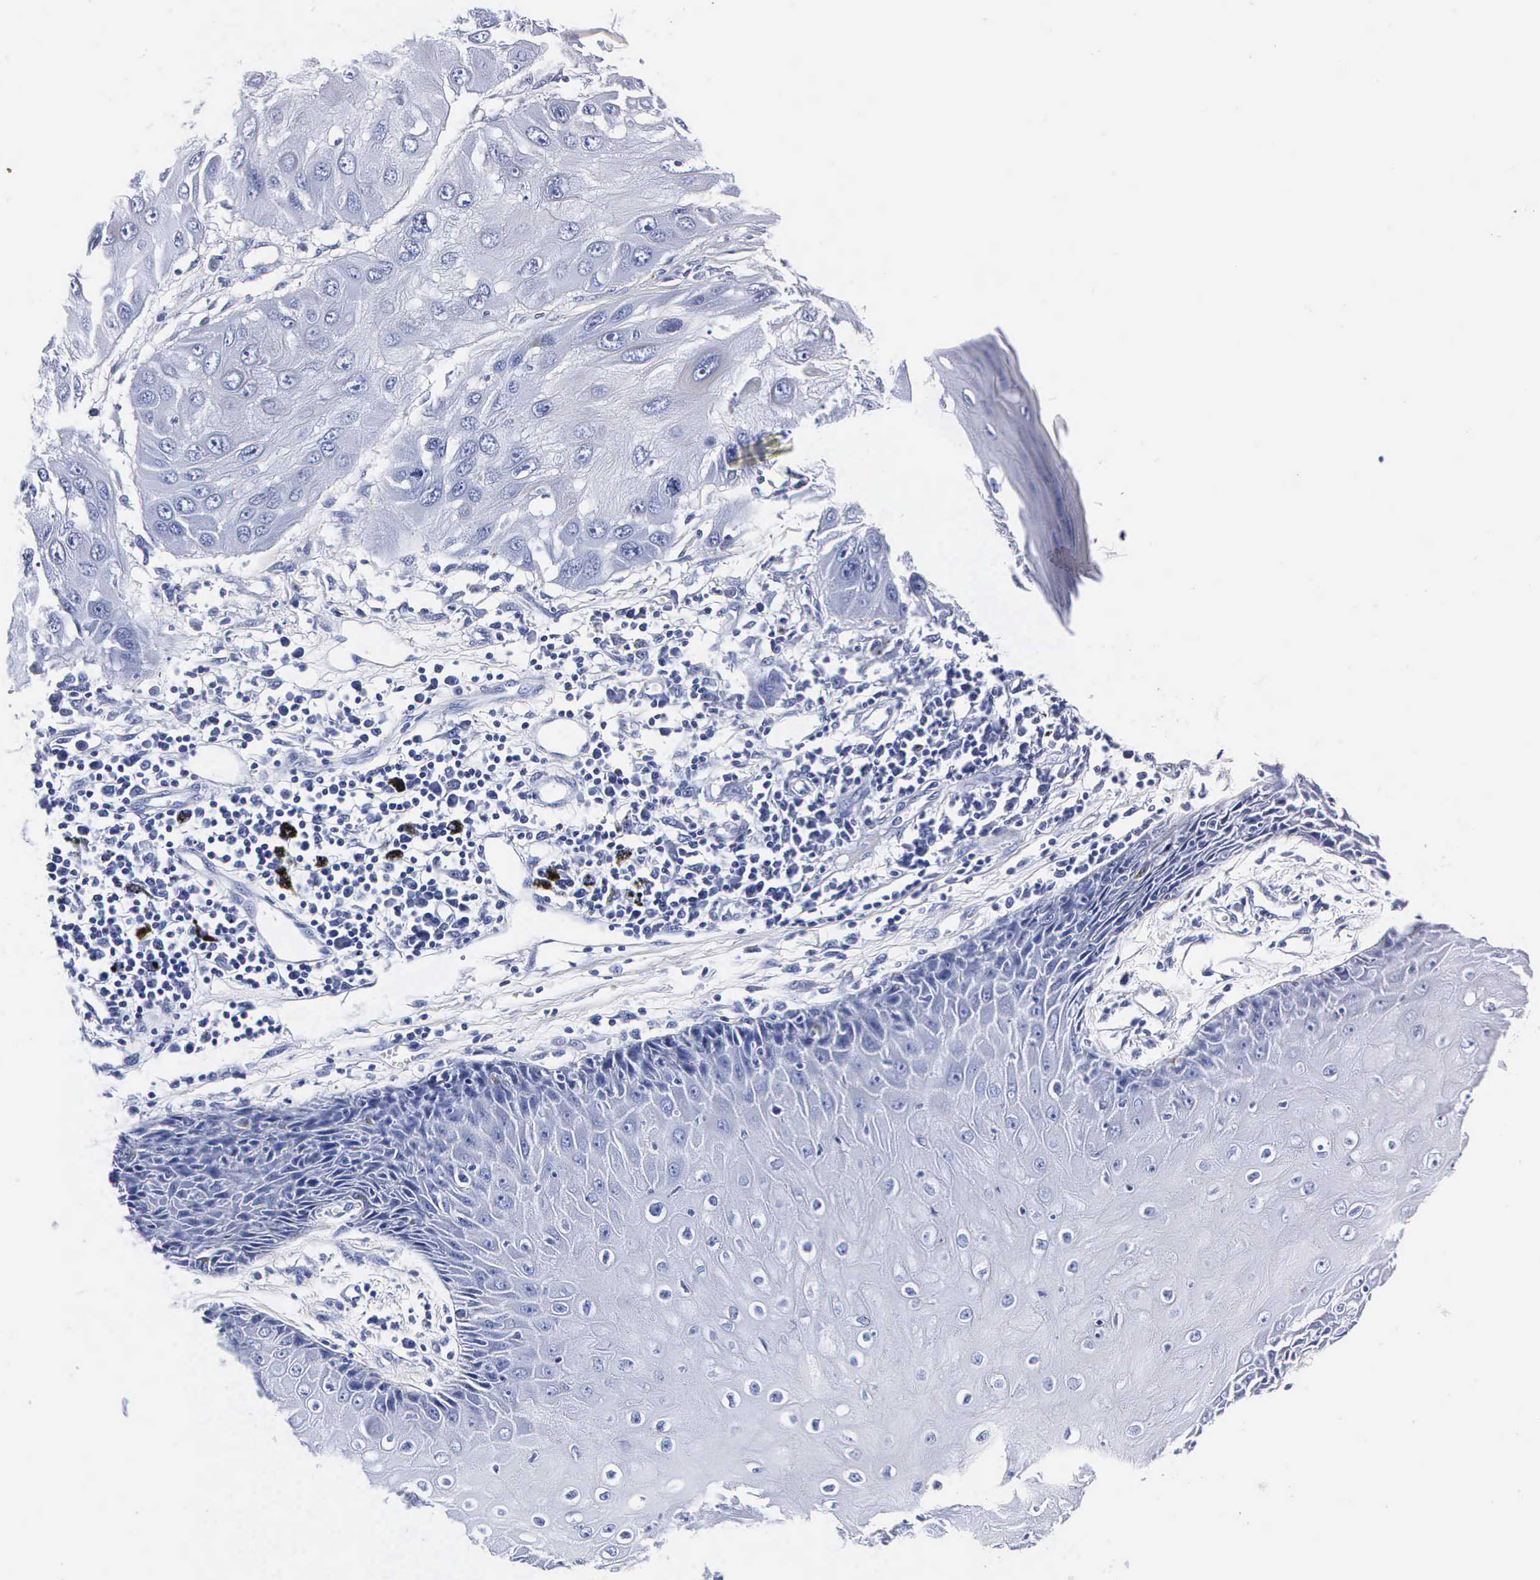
{"staining": {"intensity": "negative", "quantity": "none", "location": "none"}, "tissue": "skin cancer", "cell_type": "Tumor cells", "image_type": "cancer", "snomed": [{"axis": "morphology", "description": "Squamous cell carcinoma, NOS"}, {"axis": "topography", "description": "Skin"}, {"axis": "topography", "description": "Anal"}], "caption": "This is a histopathology image of immunohistochemistry (IHC) staining of skin cancer, which shows no staining in tumor cells.", "gene": "ENO2", "patient": {"sex": "male", "age": 61}}